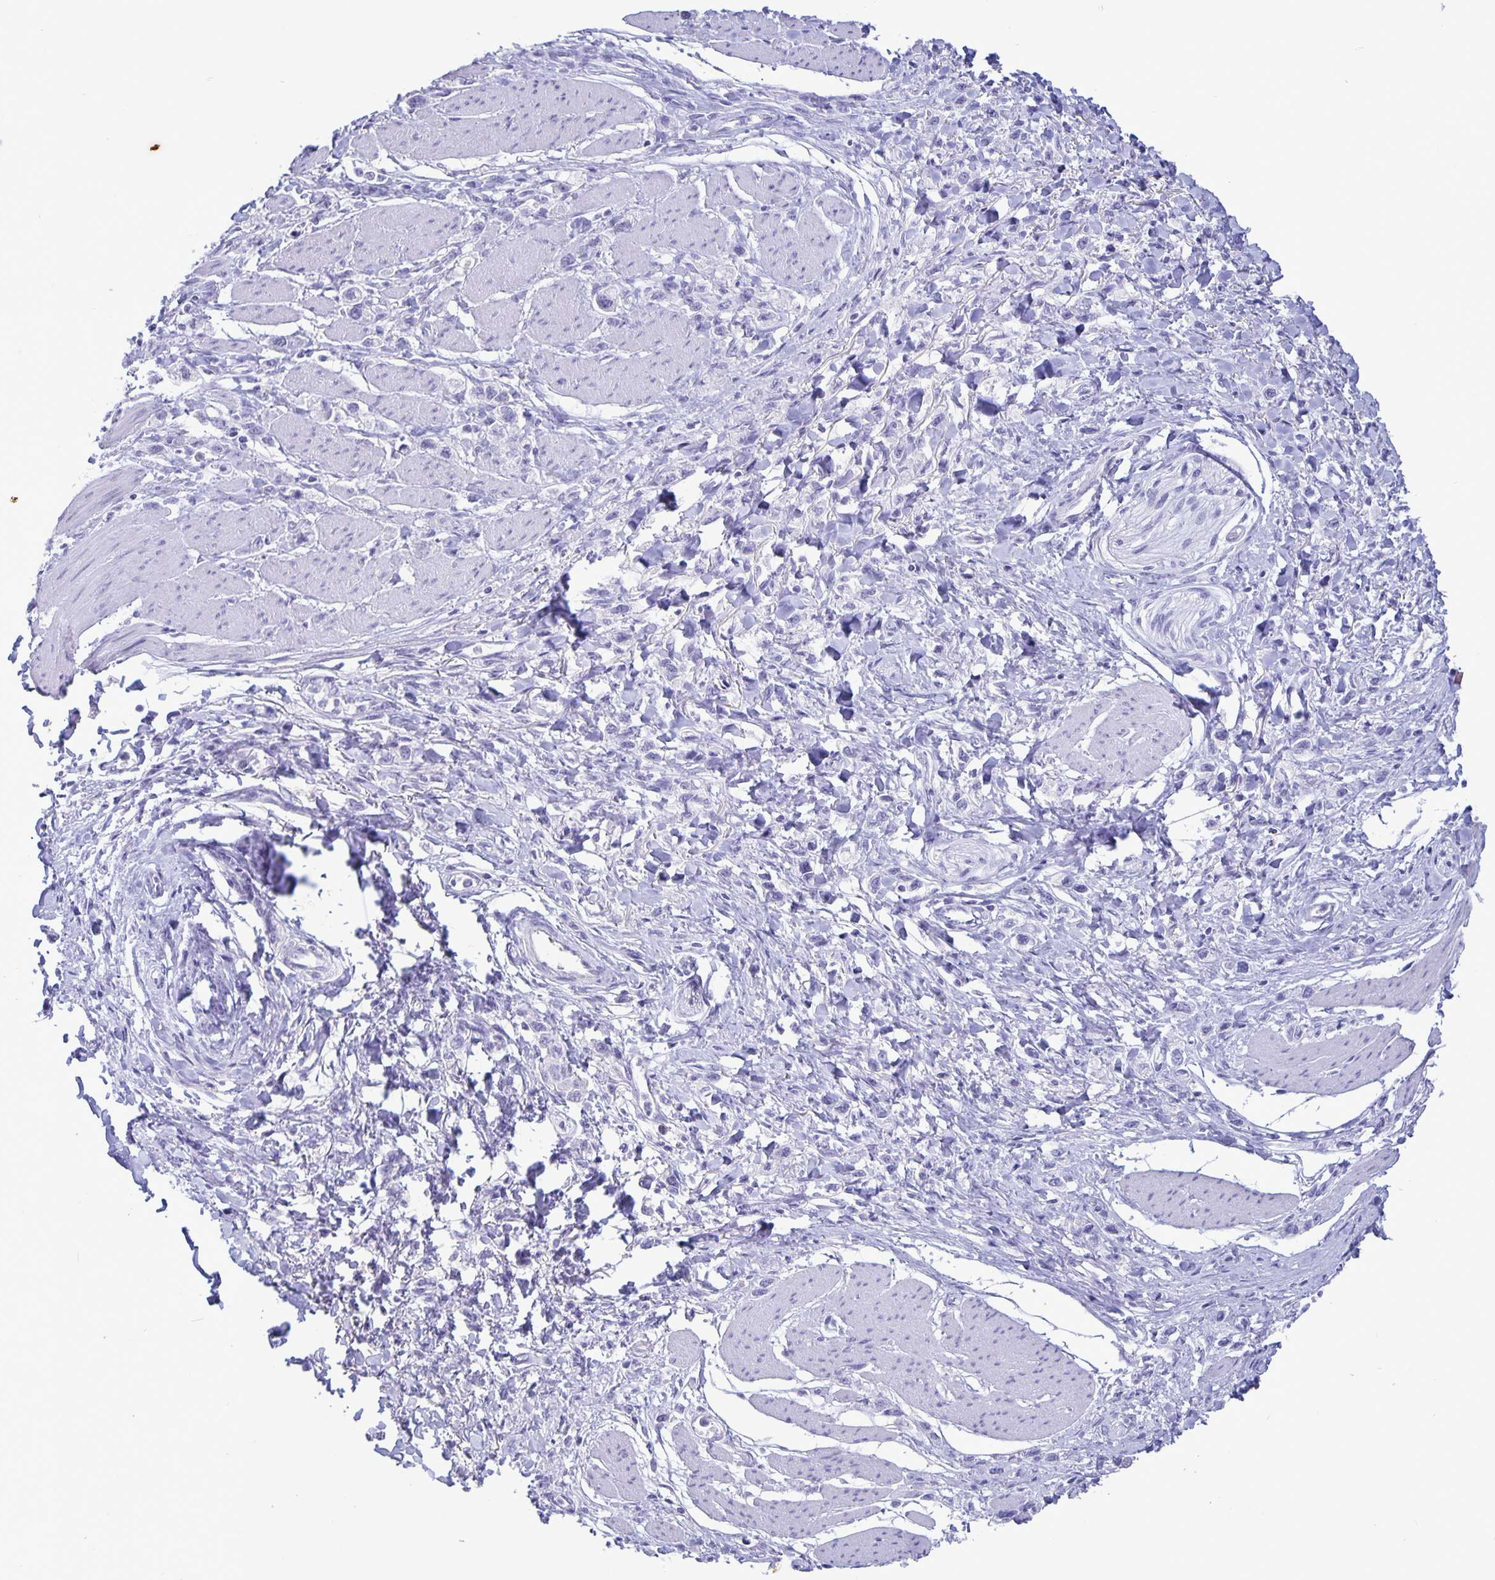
{"staining": {"intensity": "negative", "quantity": "none", "location": "none"}, "tissue": "stomach cancer", "cell_type": "Tumor cells", "image_type": "cancer", "snomed": [{"axis": "morphology", "description": "Adenocarcinoma, NOS"}, {"axis": "topography", "description": "Stomach"}], "caption": "This is an IHC histopathology image of human adenocarcinoma (stomach). There is no positivity in tumor cells.", "gene": "BPIFA3", "patient": {"sex": "female", "age": 65}}